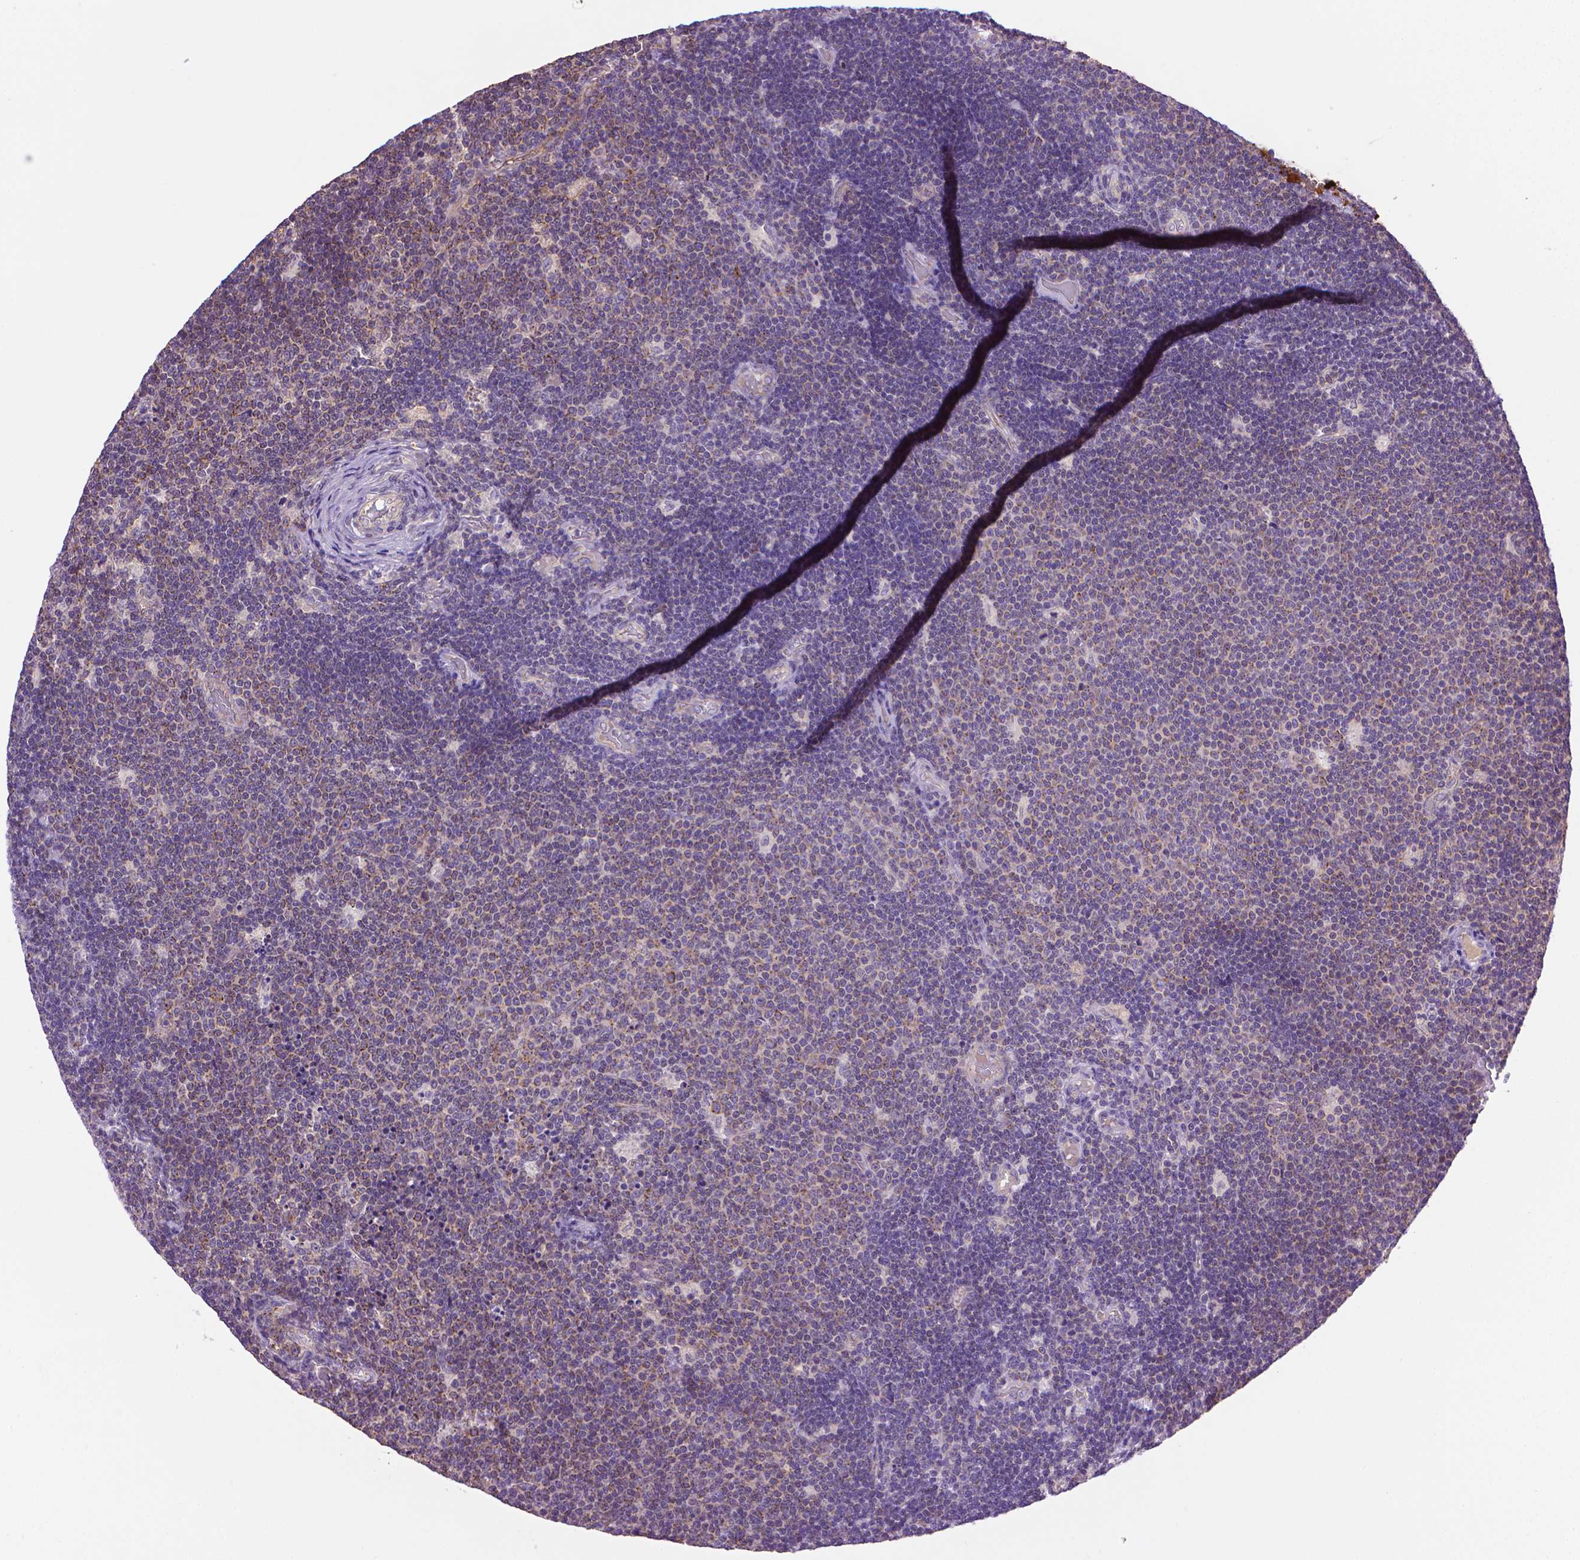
{"staining": {"intensity": "weak", "quantity": "<25%", "location": "cytoplasmic/membranous"}, "tissue": "lymphoma", "cell_type": "Tumor cells", "image_type": "cancer", "snomed": [{"axis": "morphology", "description": "Malignant lymphoma, non-Hodgkin's type, Low grade"}, {"axis": "topography", "description": "Brain"}], "caption": "IHC of malignant lymphoma, non-Hodgkin's type (low-grade) displays no positivity in tumor cells.", "gene": "SLC51B", "patient": {"sex": "female", "age": 66}}